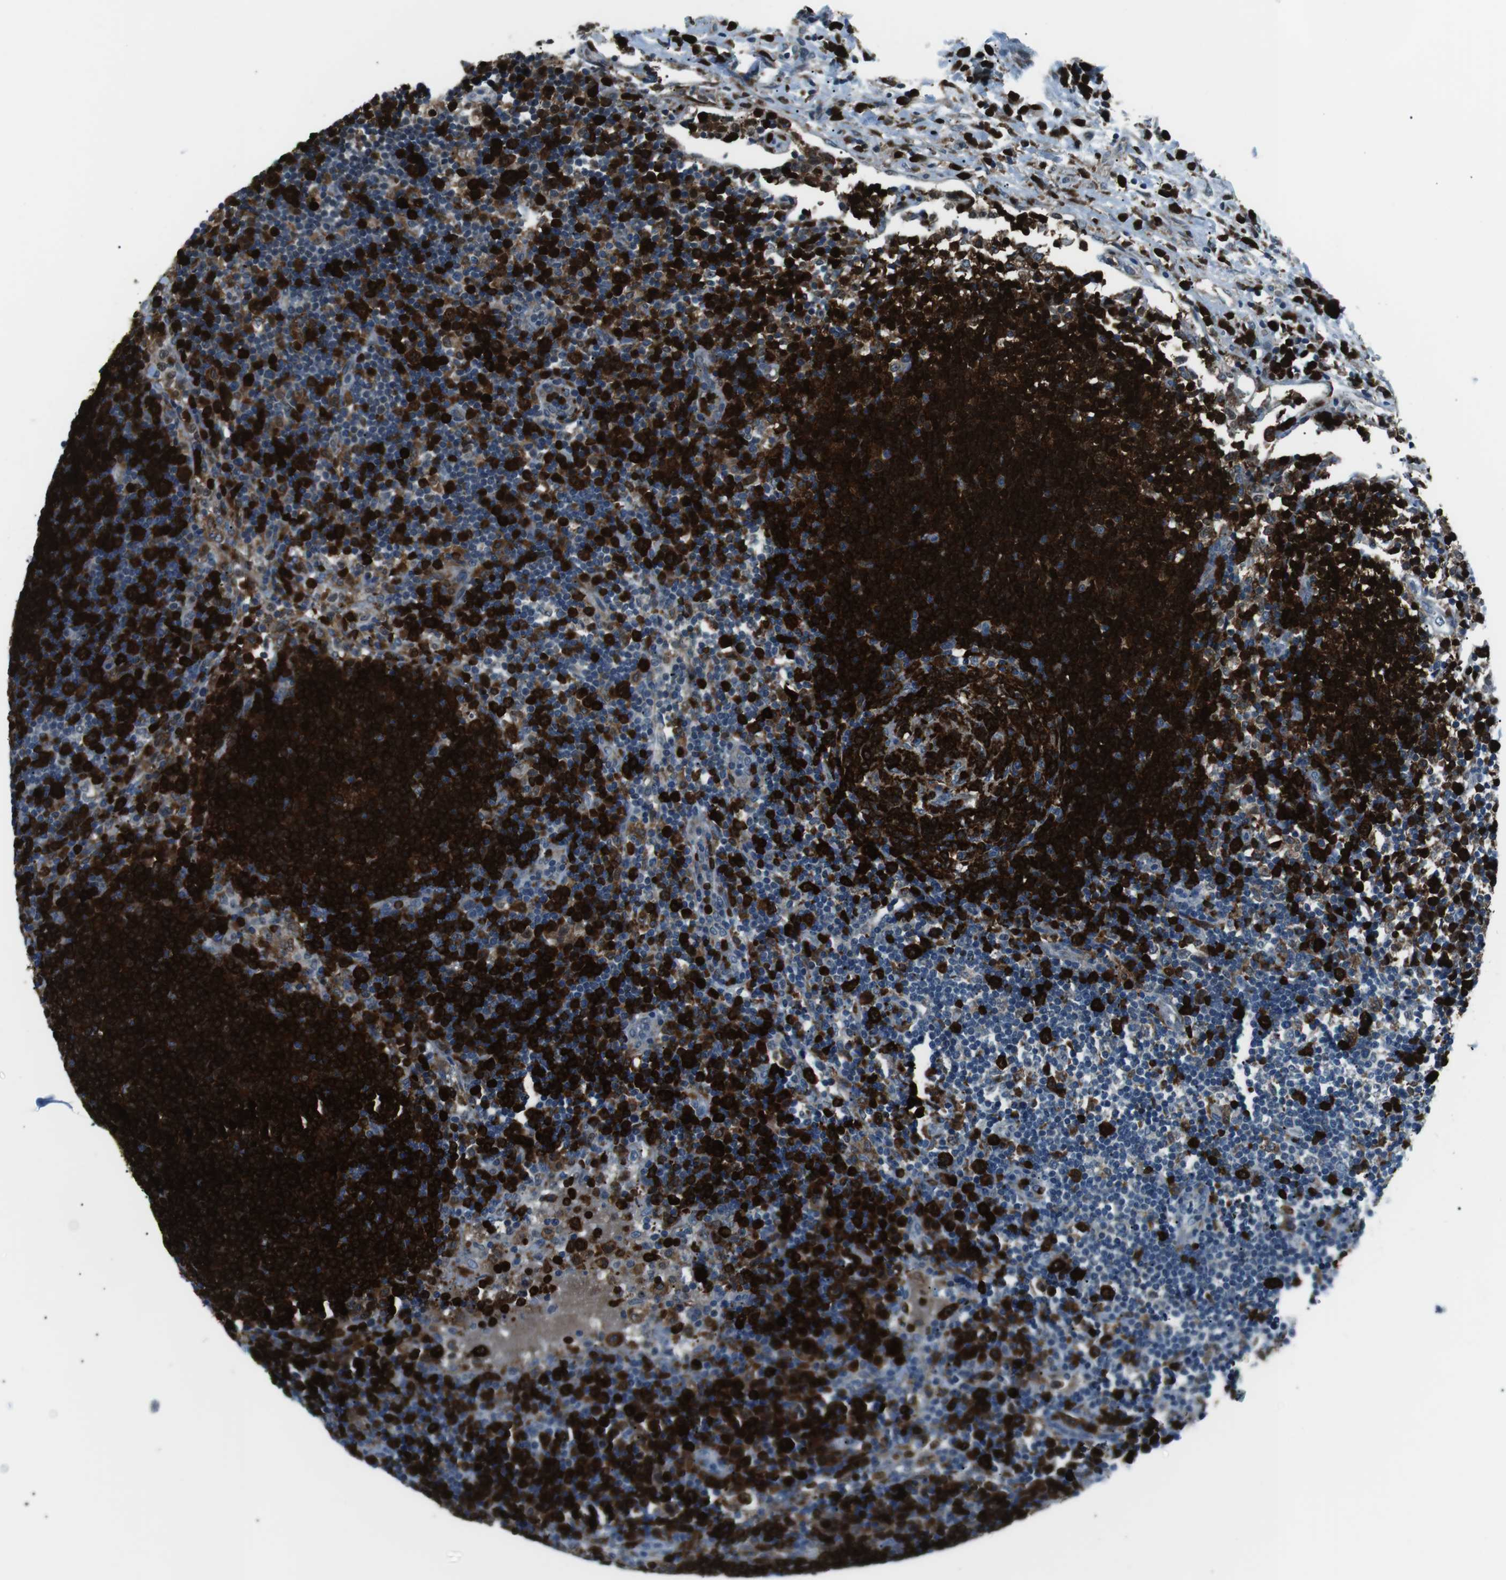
{"staining": {"intensity": "strong", "quantity": ">75%", "location": "cytoplasmic/membranous"}, "tissue": "lymph node", "cell_type": "Germinal center cells", "image_type": "normal", "snomed": [{"axis": "morphology", "description": "Normal tissue, NOS"}, {"axis": "topography", "description": "Lymph node"}], "caption": "Immunohistochemistry (IHC) of benign lymph node displays high levels of strong cytoplasmic/membranous expression in about >75% of germinal center cells. (DAB (3,3'-diaminobenzidine) = brown stain, brightfield microscopy at high magnification).", "gene": "BLNK", "patient": {"sex": "female", "age": 53}}